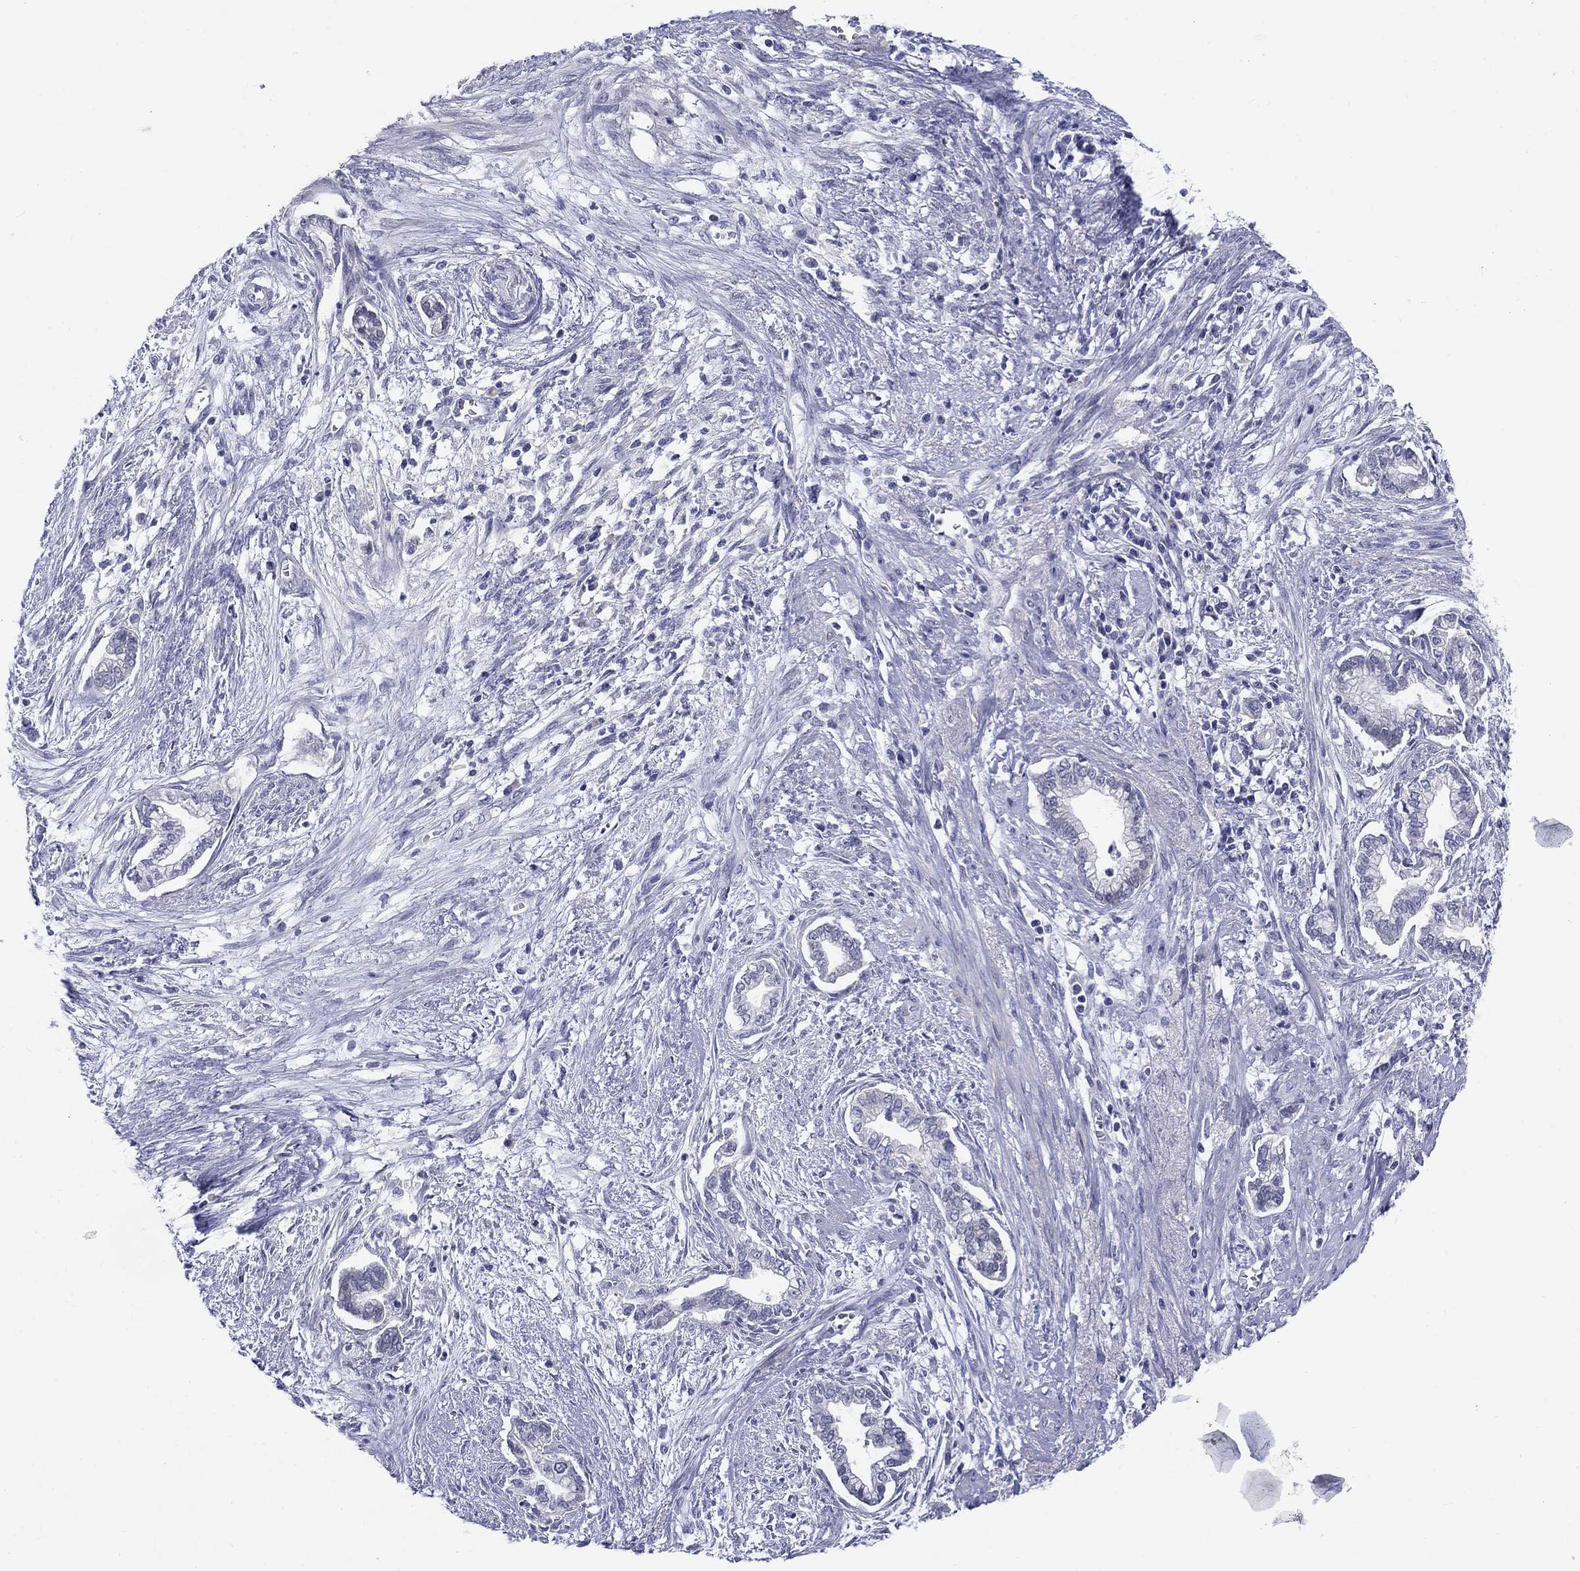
{"staining": {"intensity": "negative", "quantity": "none", "location": "none"}, "tissue": "cervical cancer", "cell_type": "Tumor cells", "image_type": "cancer", "snomed": [{"axis": "morphology", "description": "Adenocarcinoma, NOS"}, {"axis": "topography", "description": "Cervix"}], "caption": "Human adenocarcinoma (cervical) stained for a protein using immunohistochemistry (IHC) shows no positivity in tumor cells.", "gene": "CACNA1A", "patient": {"sex": "female", "age": 62}}